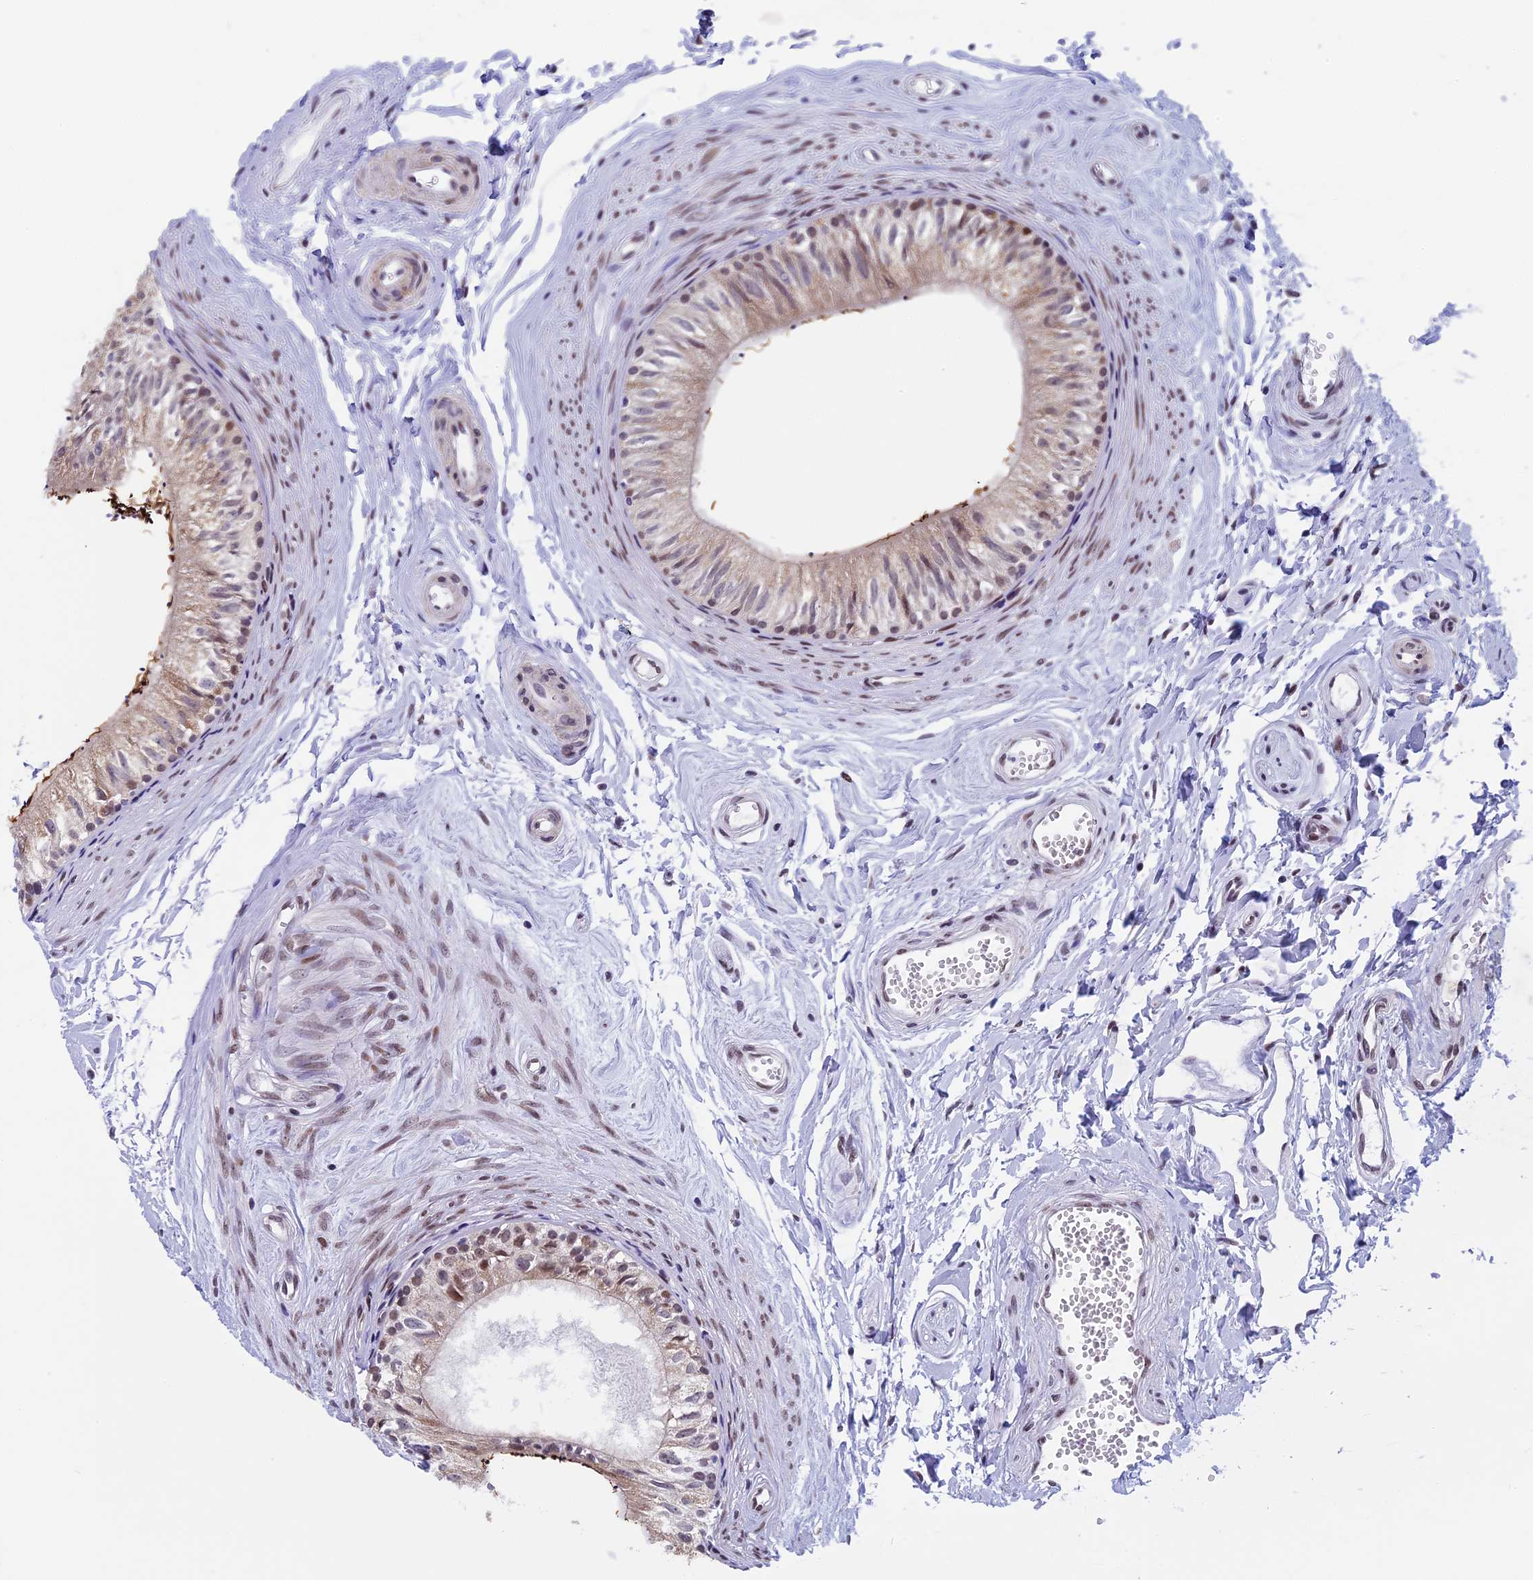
{"staining": {"intensity": "moderate", "quantity": "25%-75%", "location": "cytoplasmic/membranous,nuclear"}, "tissue": "epididymis", "cell_type": "Glandular cells", "image_type": "normal", "snomed": [{"axis": "morphology", "description": "Normal tissue, NOS"}, {"axis": "topography", "description": "Epididymis"}], "caption": "High-magnification brightfield microscopy of benign epididymis stained with DAB (3,3'-diaminobenzidine) (brown) and counterstained with hematoxylin (blue). glandular cells exhibit moderate cytoplasmic/membranous,nuclear expression is seen in about25%-75% of cells.", "gene": "ZNF317", "patient": {"sex": "male", "age": 56}}